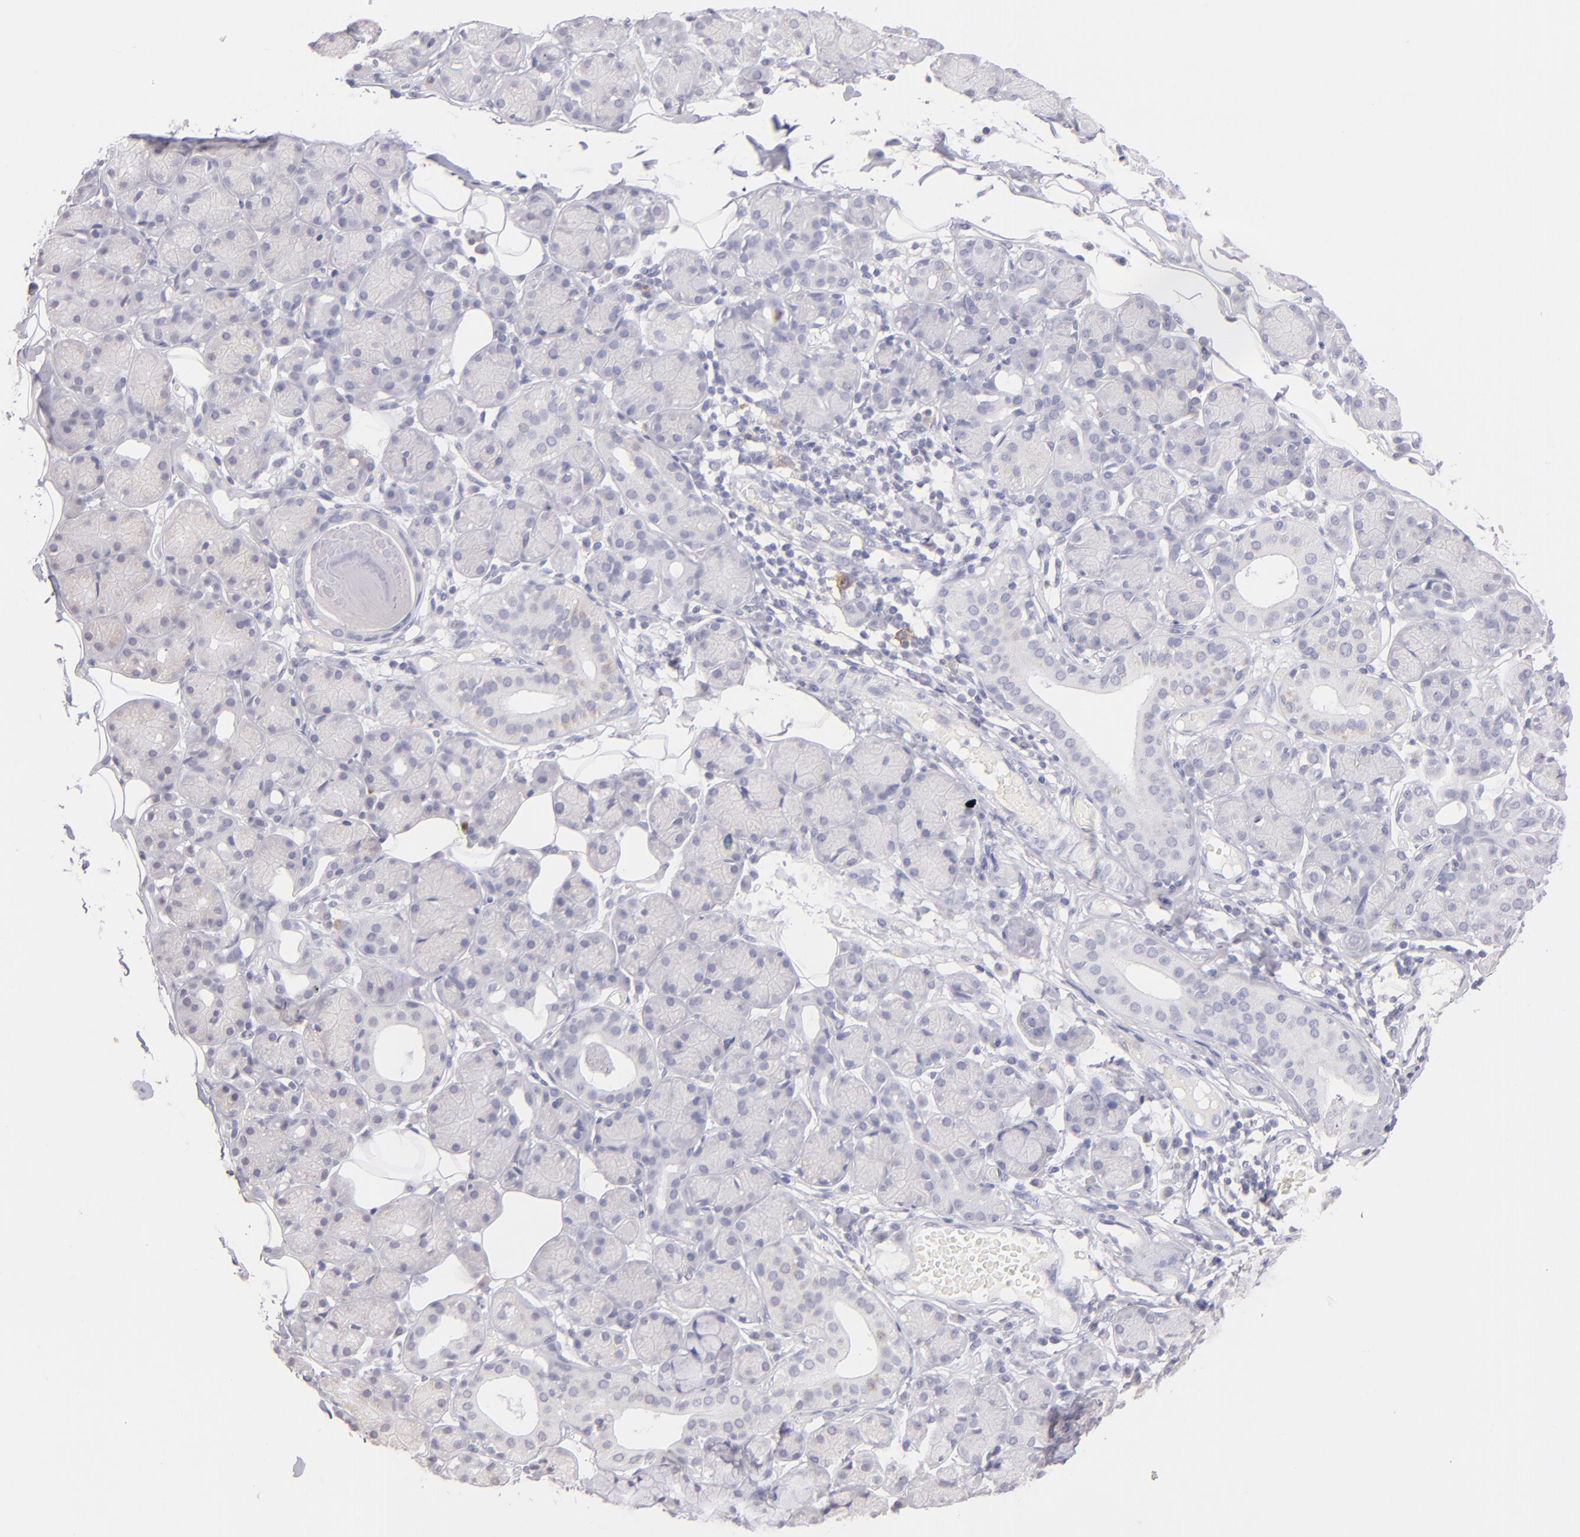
{"staining": {"intensity": "negative", "quantity": "none", "location": "none"}, "tissue": "salivary gland", "cell_type": "Glandular cells", "image_type": "normal", "snomed": [{"axis": "morphology", "description": "Normal tissue, NOS"}, {"axis": "topography", "description": "Salivary gland"}], "caption": "Protein analysis of benign salivary gland demonstrates no significant staining in glandular cells. (Immunohistochemistry (ihc), brightfield microscopy, high magnification).", "gene": "IL2RA", "patient": {"sex": "male", "age": 54}}